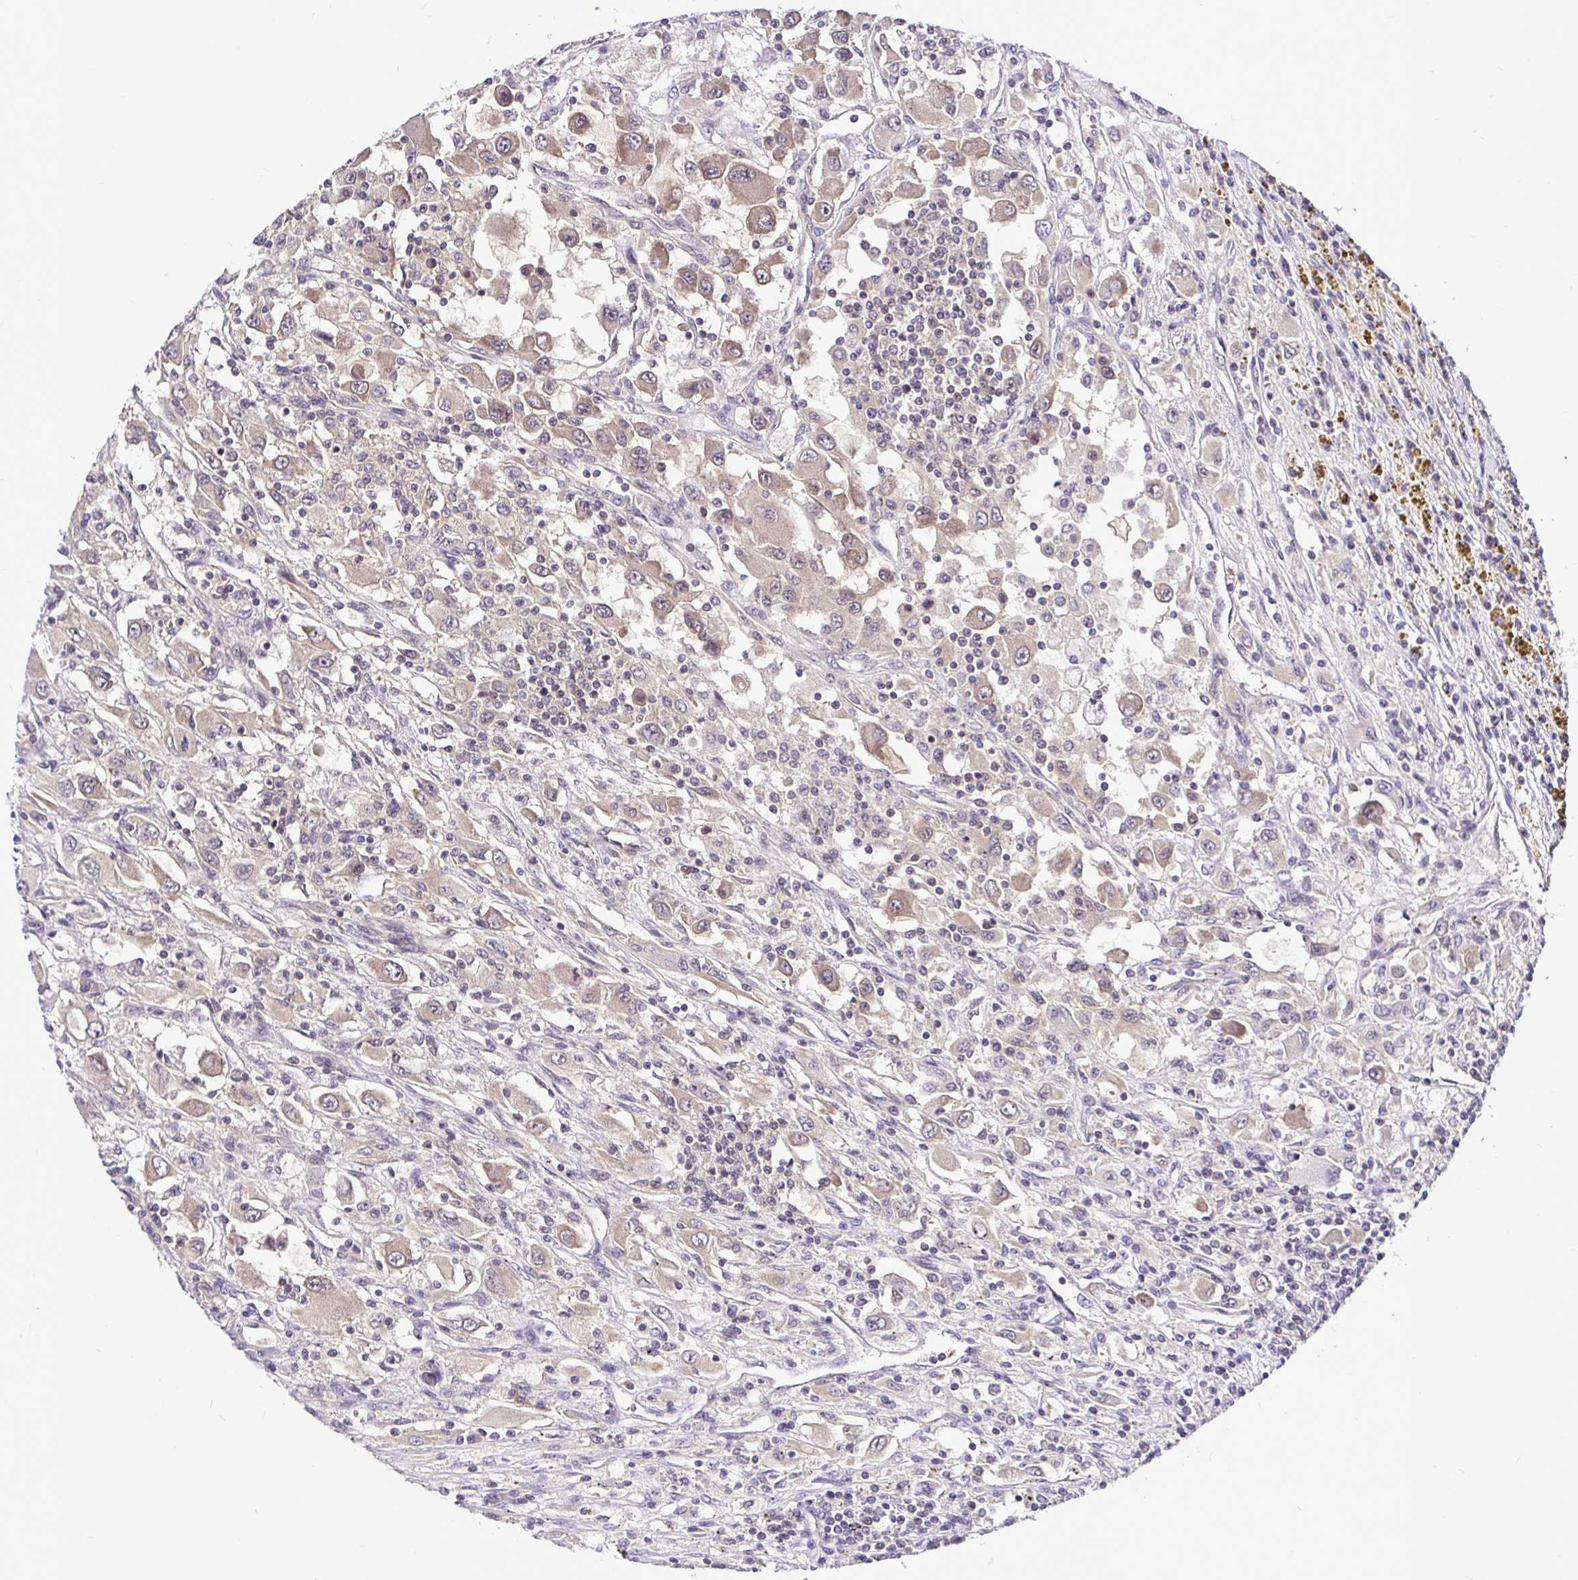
{"staining": {"intensity": "weak", "quantity": ">75%", "location": "cytoplasmic/membranous"}, "tissue": "renal cancer", "cell_type": "Tumor cells", "image_type": "cancer", "snomed": [{"axis": "morphology", "description": "Adenocarcinoma, NOS"}, {"axis": "topography", "description": "Kidney"}], "caption": "Immunohistochemistry (IHC) image of neoplastic tissue: human renal cancer stained using immunohistochemistry (IHC) demonstrates low levels of weak protein expression localized specifically in the cytoplasmic/membranous of tumor cells, appearing as a cytoplasmic/membranous brown color.", "gene": "UBE2M", "patient": {"sex": "female", "age": 67}}